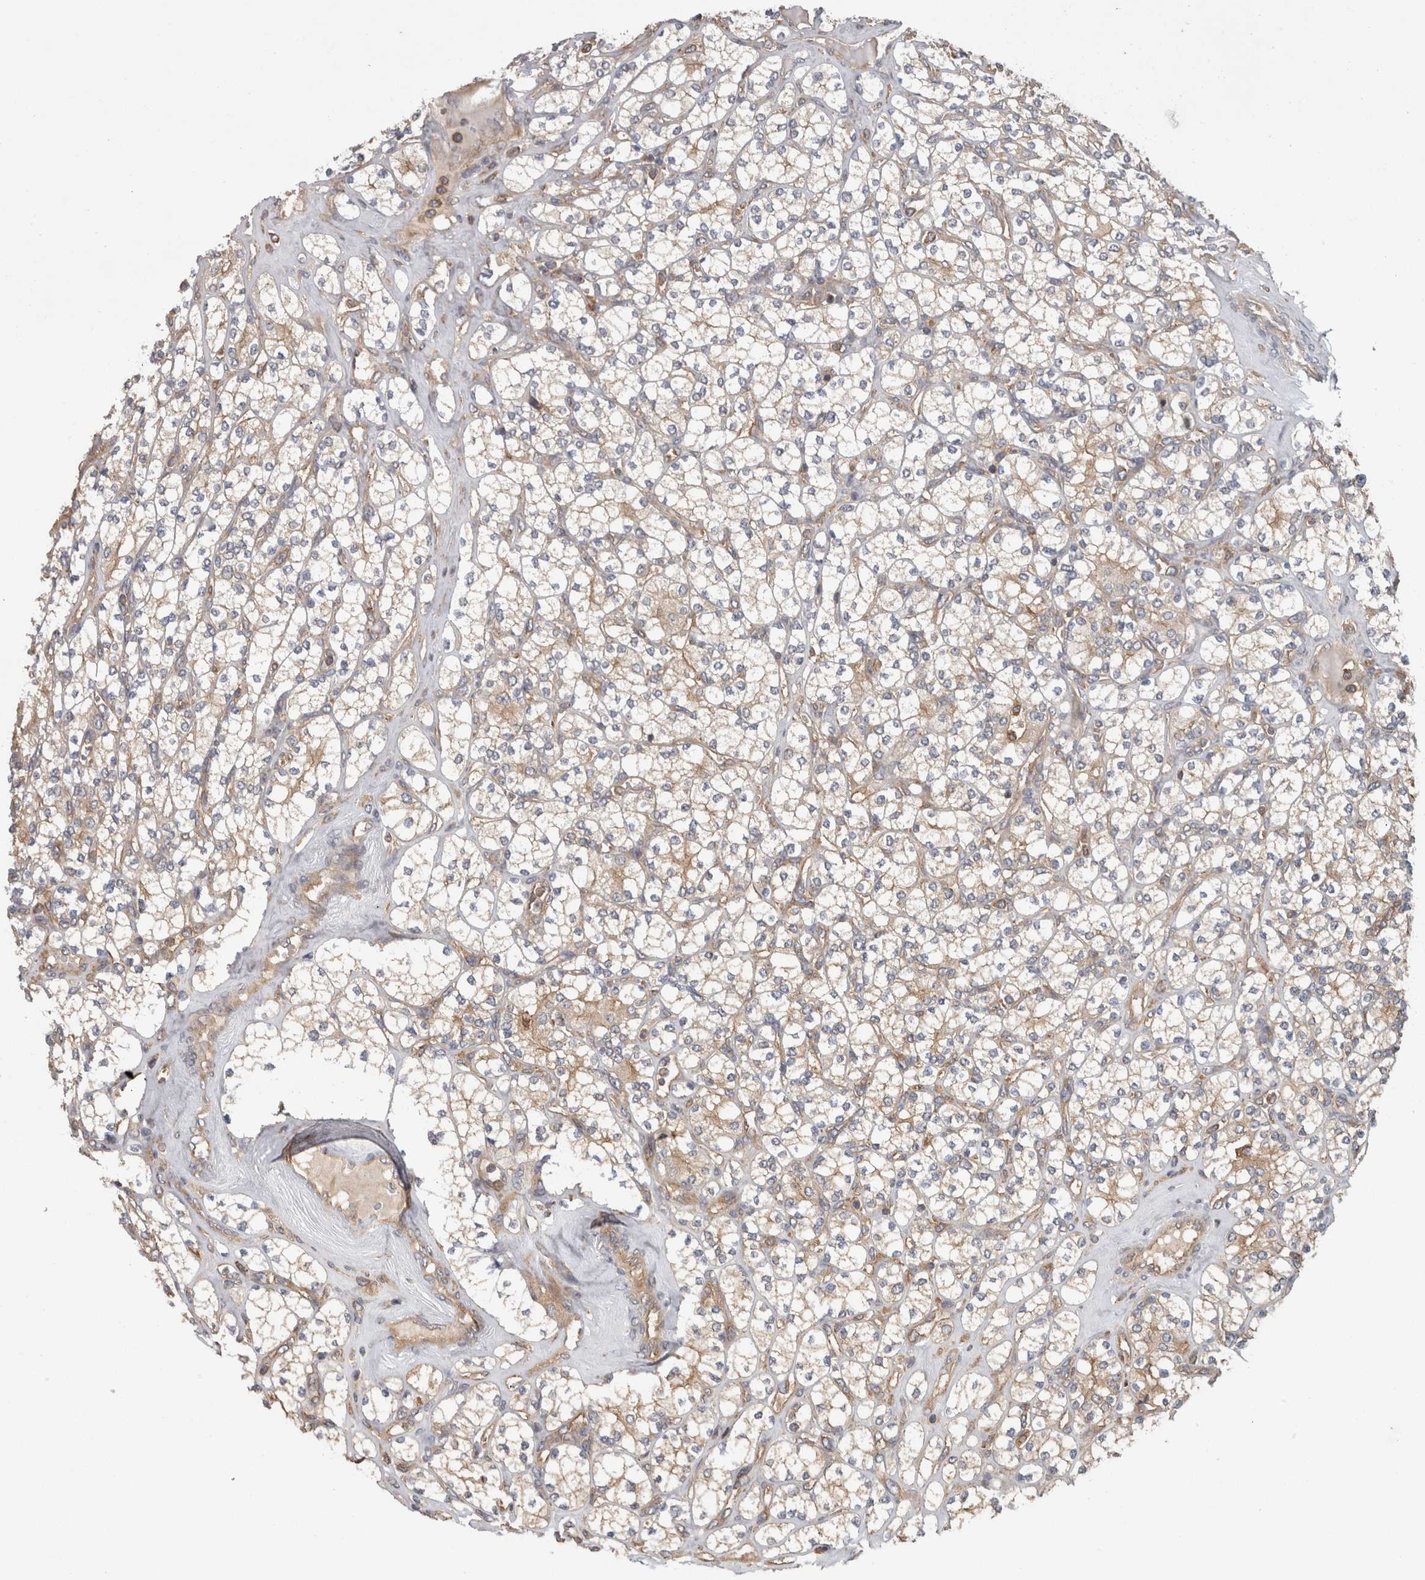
{"staining": {"intensity": "weak", "quantity": "<25%", "location": "cytoplasmic/membranous"}, "tissue": "renal cancer", "cell_type": "Tumor cells", "image_type": "cancer", "snomed": [{"axis": "morphology", "description": "Adenocarcinoma, NOS"}, {"axis": "topography", "description": "Kidney"}], "caption": "This is an immunohistochemistry (IHC) micrograph of human adenocarcinoma (renal). There is no staining in tumor cells.", "gene": "SMCR8", "patient": {"sex": "male", "age": 77}}